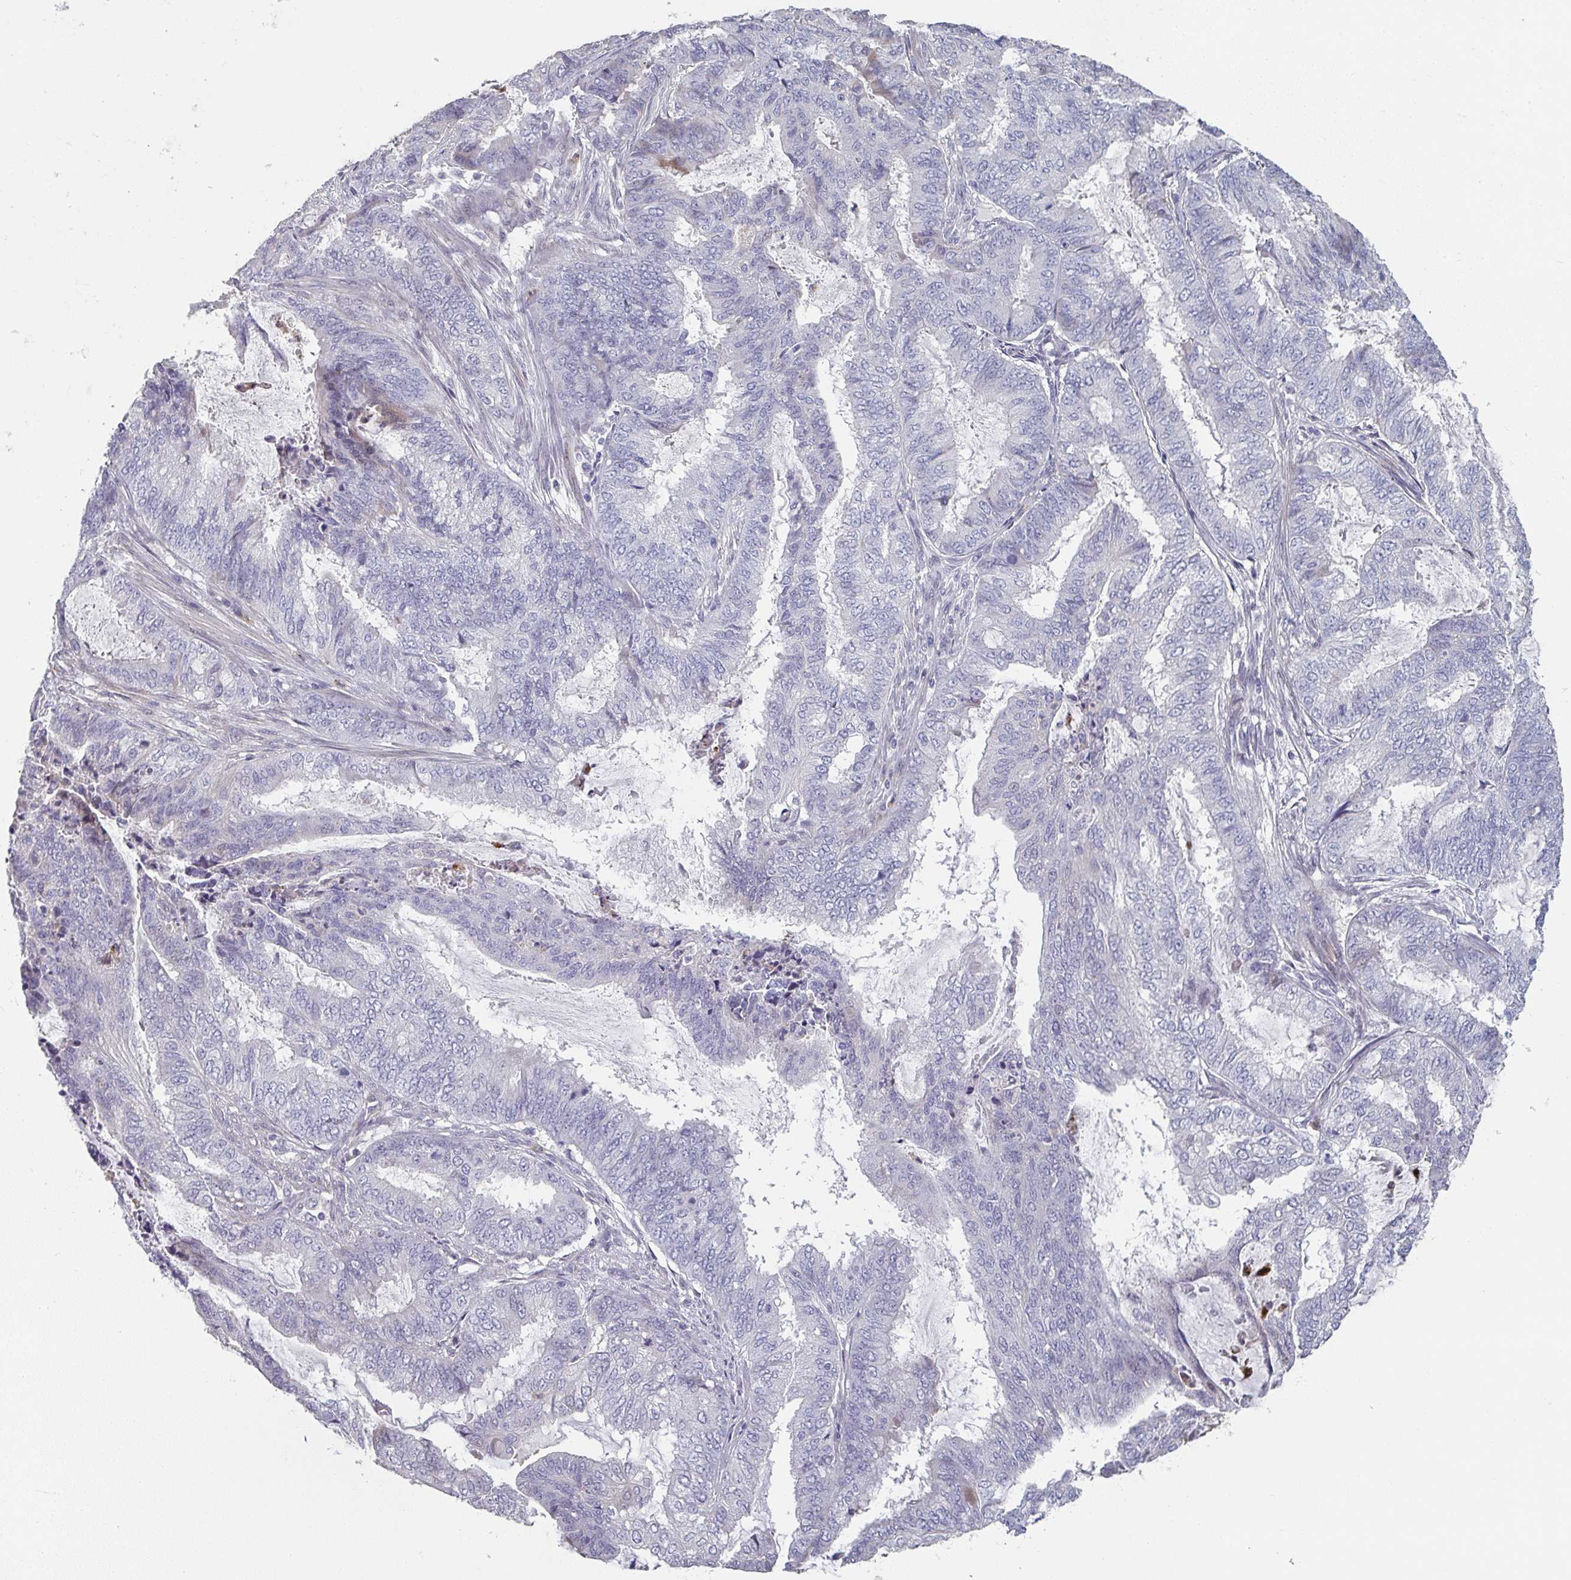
{"staining": {"intensity": "negative", "quantity": "none", "location": "none"}, "tissue": "endometrial cancer", "cell_type": "Tumor cells", "image_type": "cancer", "snomed": [{"axis": "morphology", "description": "Adenocarcinoma, NOS"}, {"axis": "topography", "description": "Endometrium"}], "caption": "Protein analysis of endometrial cancer demonstrates no significant positivity in tumor cells.", "gene": "A1CF", "patient": {"sex": "female", "age": 51}}